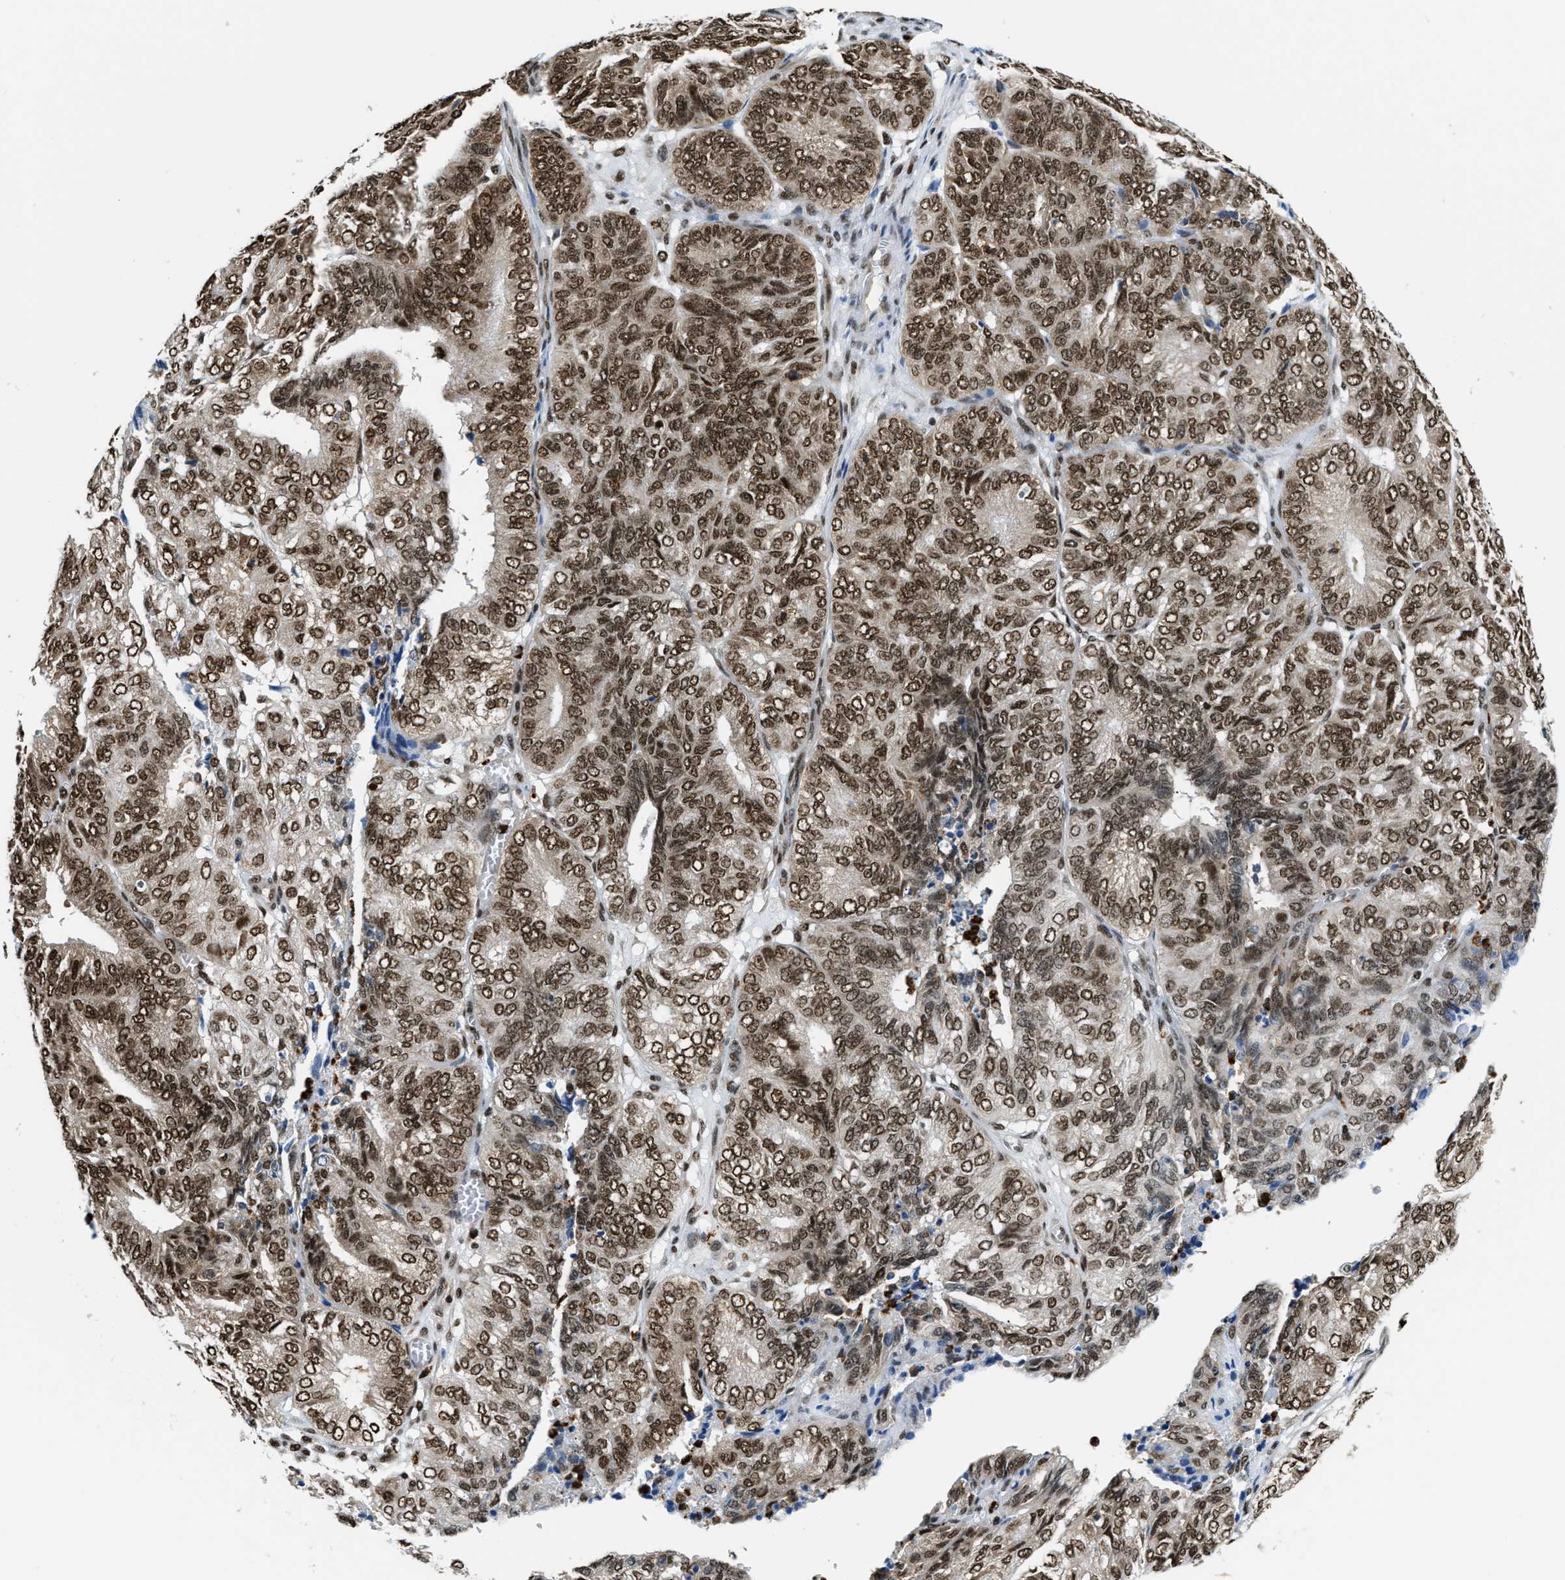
{"staining": {"intensity": "moderate", "quantity": ">75%", "location": "nuclear"}, "tissue": "endometrial cancer", "cell_type": "Tumor cells", "image_type": "cancer", "snomed": [{"axis": "morphology", "description": "Adenocarcinoma, NOS"}, {"axis": "topography", "description": "Uterus"}], "caption": "IHC of adenocarcinoma (endometrial) demonstrates medium levels of moderate nuclear positivity in about >75% of tumor cells.", "gene": "CCNDBP1", "patient": {"sex": "female", "age": 60}}